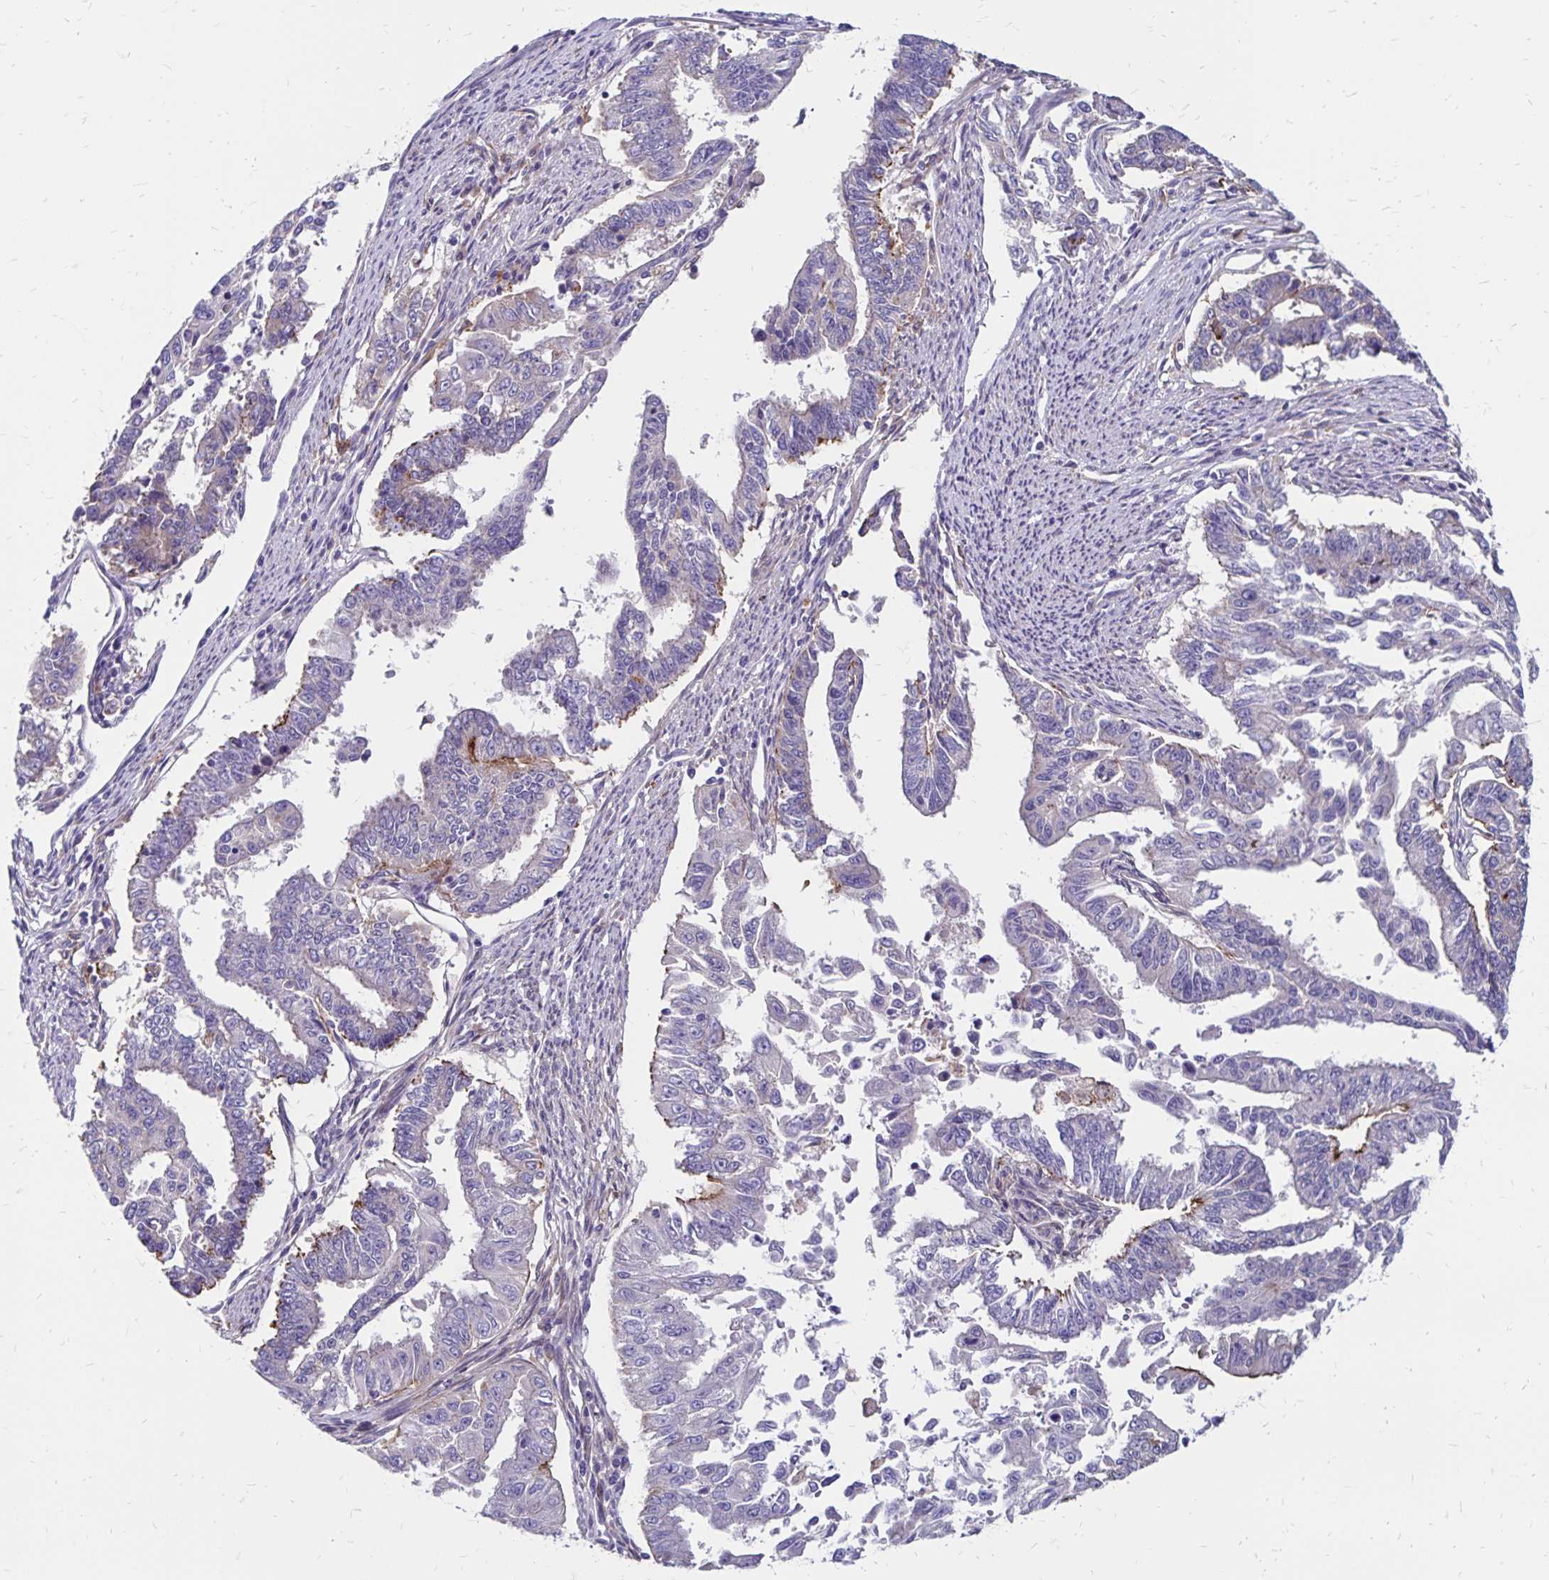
{"staining": {"intensity": "negative", "quantity": "none", "location": "none"}, "tissue": "endometrial cancer", "cell_type": "Tumor cells", "image_type": "cancer", "snomed": [{"axis": "morphology", "description": "Adenocarcinoma, NOS"}, {"axis": "topography", "description": "Uterus"}], "caption": "A micrograph of human endometrial adenocarcinoma is negative for staining in tumor cells.", "gene": "TNS3", "patient": {"sex": "female", "age": 59}}